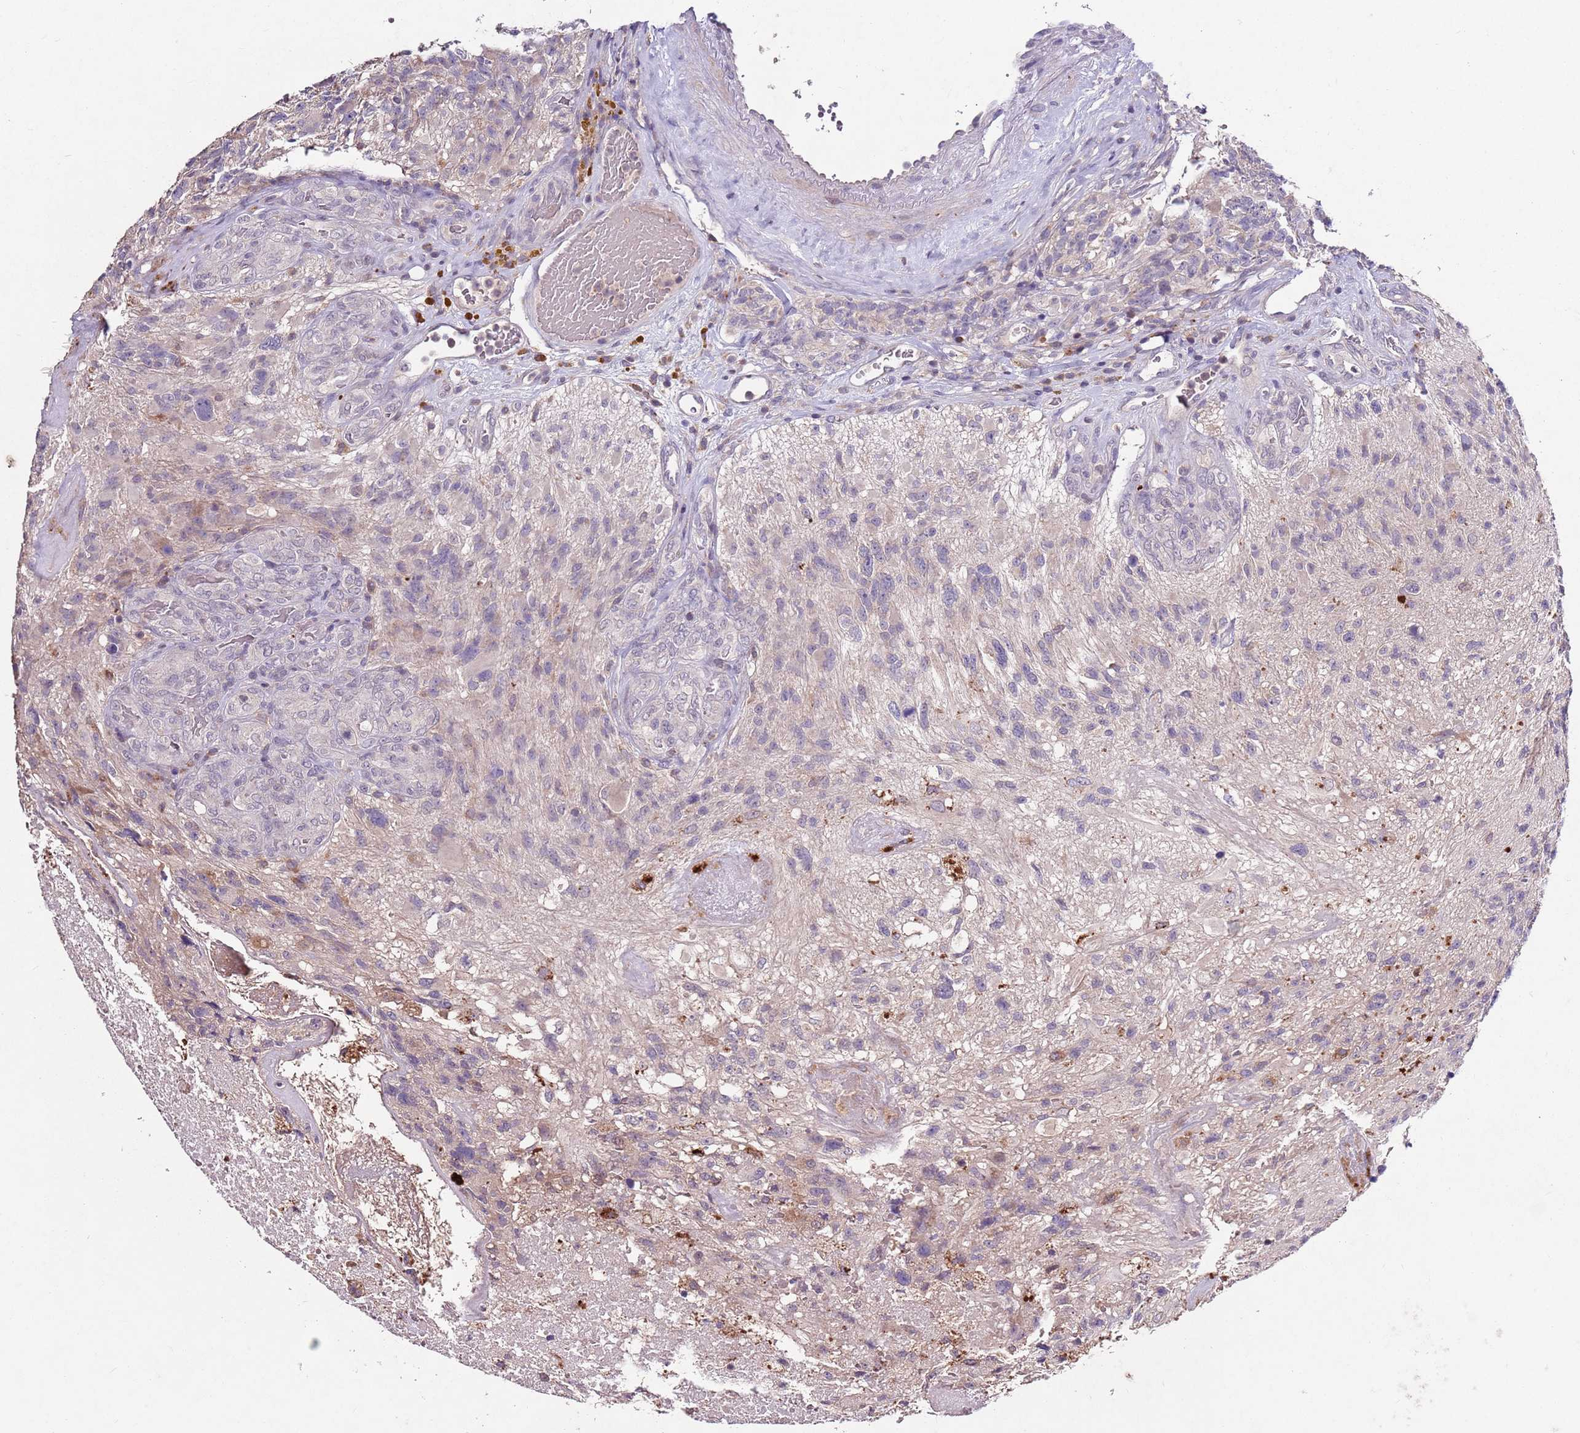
{"staining": {"intensity": "negative", "quantity": "none", "location": "none"}, "tissue": "glioma", "cell_type": "Tumor cells", "image_type": "cancer", "snomed": [{"axis": "morphology", "description": "Glioma, malignant, High grade"}, {"axis": "topography", "description": "Brain"}], "caption": "This is an IHC image of human glioma. There is no positivity in tumor cells.", "gene": "NRDE2", "patient": {"sex": "male", "age": 76}}